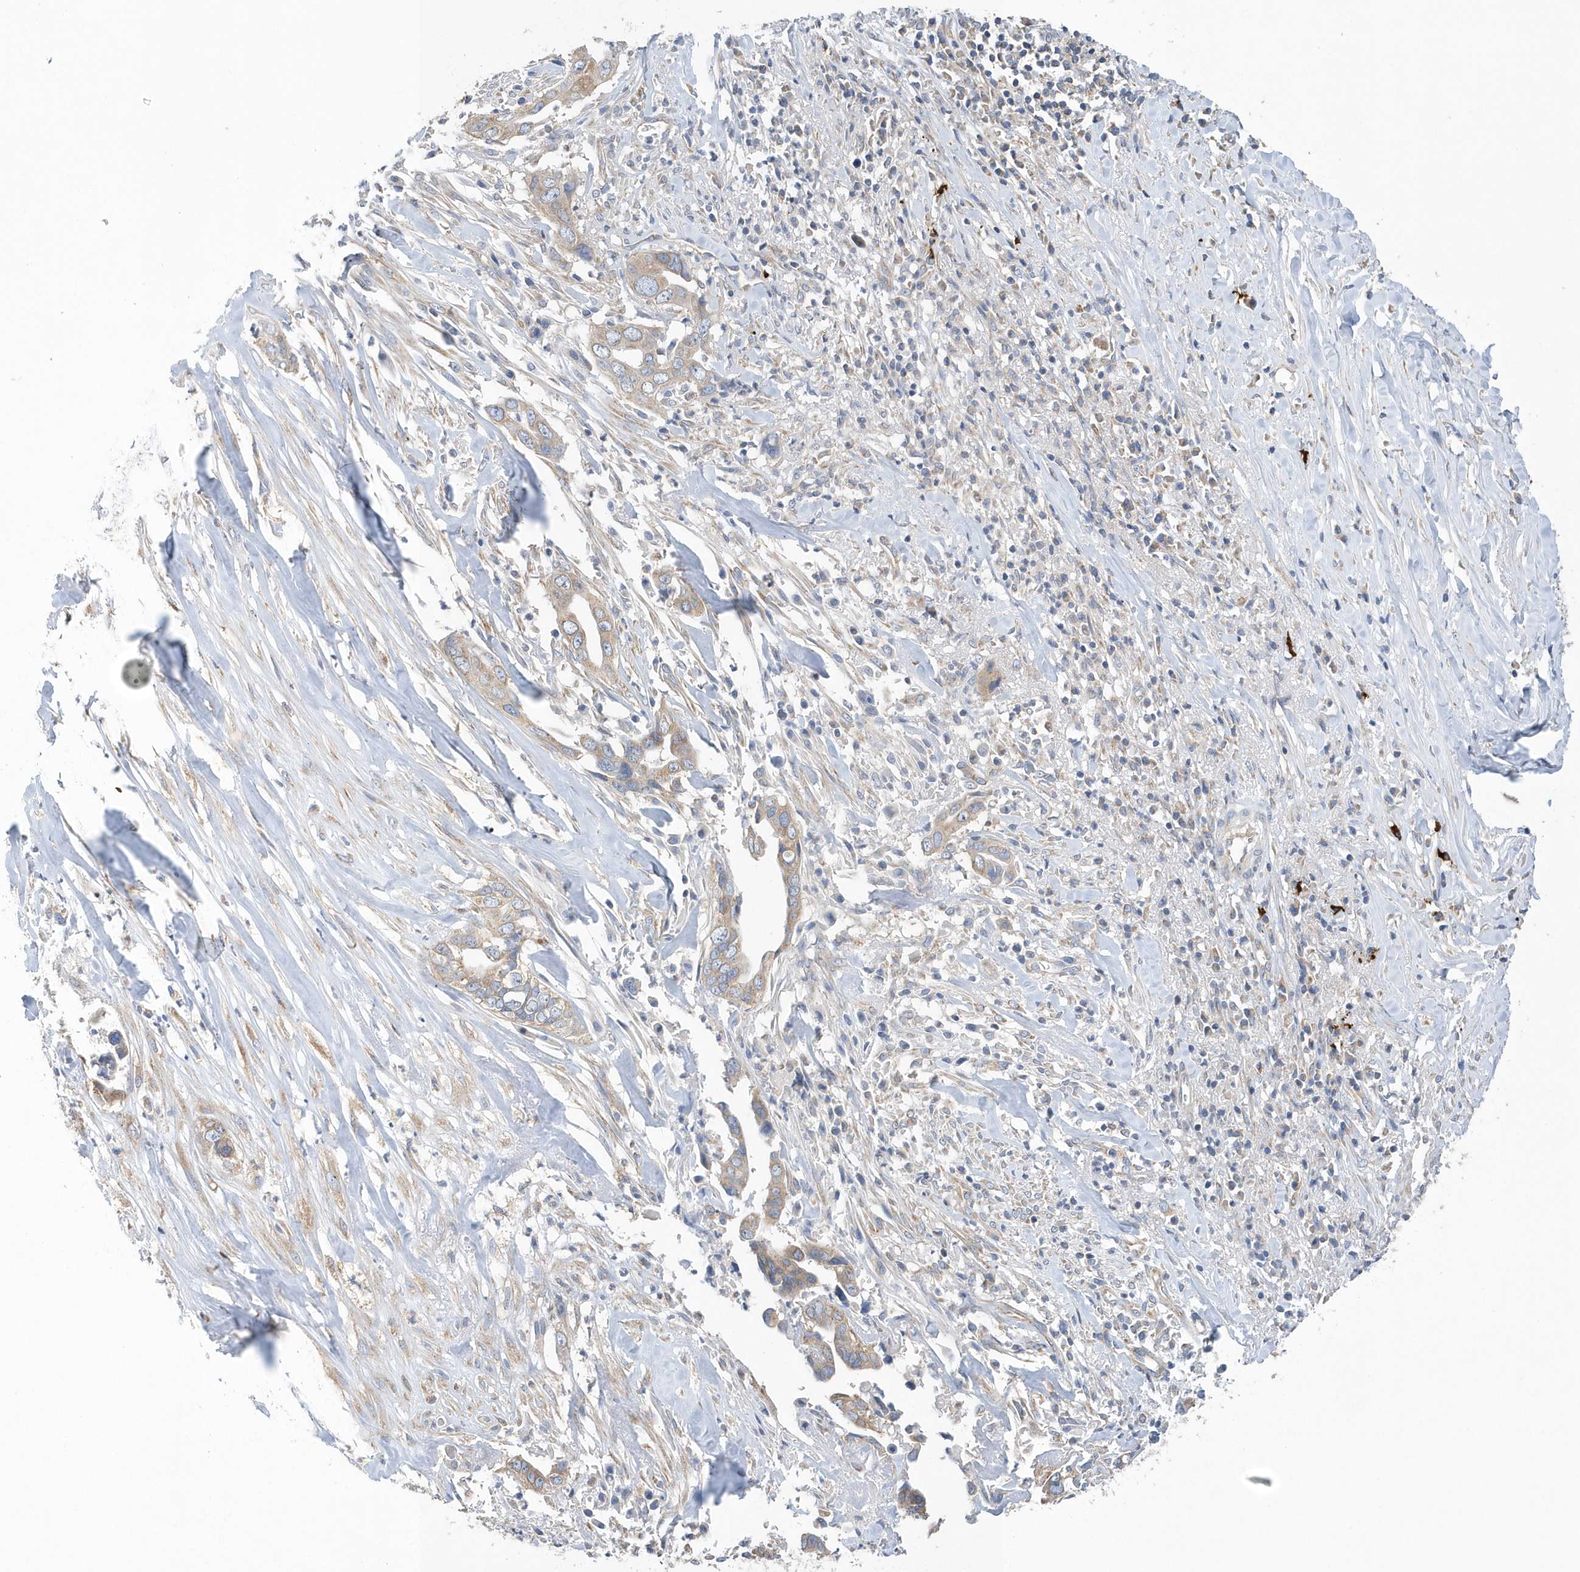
{"staining": {"intensity": "weak", "quantity": ">75%", "location": "cytoplasmic/membranous"}, "tissue": "liver cancer", "cell_type": "Tumor cells", "image_type": "cancer", "snomed": [{"axis": "morphology", "description": "Cholangiocarcinoma"}, {"axis": "topography", "description": "Liver"}], "caption": "Immunohistochemical staining of liver cancer demonstrates low levels of weak cytoplasmic/membranous protein staining in approximately >75% of tumor cells.", "gene": "SPATA5", "patient": {"sex": "female", "age": 79}}